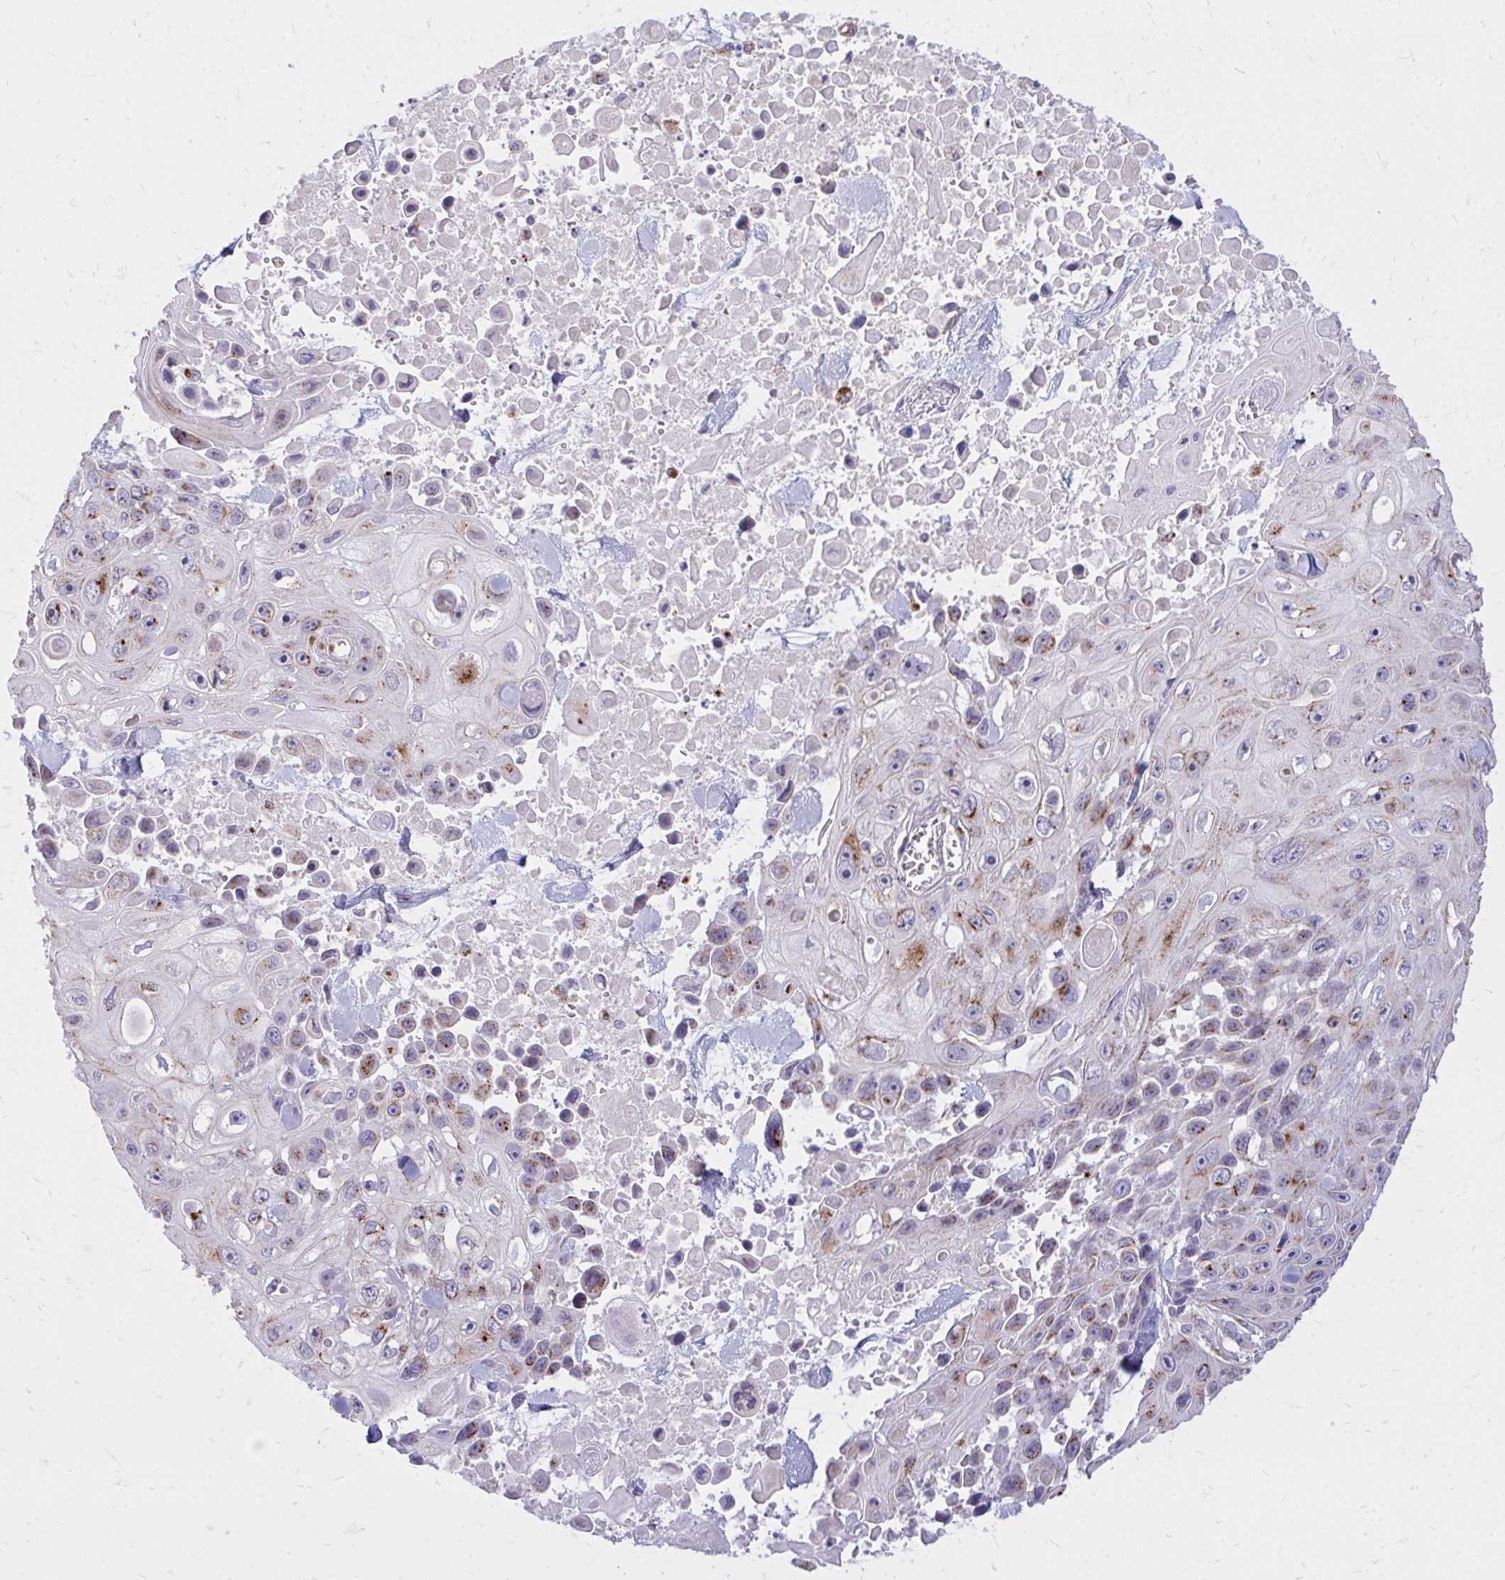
{"staining": {"intensity": "moderate", "quantity": "25%-75%", "location": "cytoplasmic/membranous"}, "tissue": "skin cancer", "cell_type": "Tumor cells", "image_type": "cancer", "snomed": [{"axis": "morphology", "description": "Squamous cell carcinoma, NOS"}, {"axis": "topography", "description": "Skin"}], "caption": "Immunohistochemical staining of skin cancer displays medium levels of moderate cytoplasmic/membranous protein staining in approximately 25%-75% of tumor cells.", "gene": "RAB6B", "patient": {"sex": "male", "age": 82}}